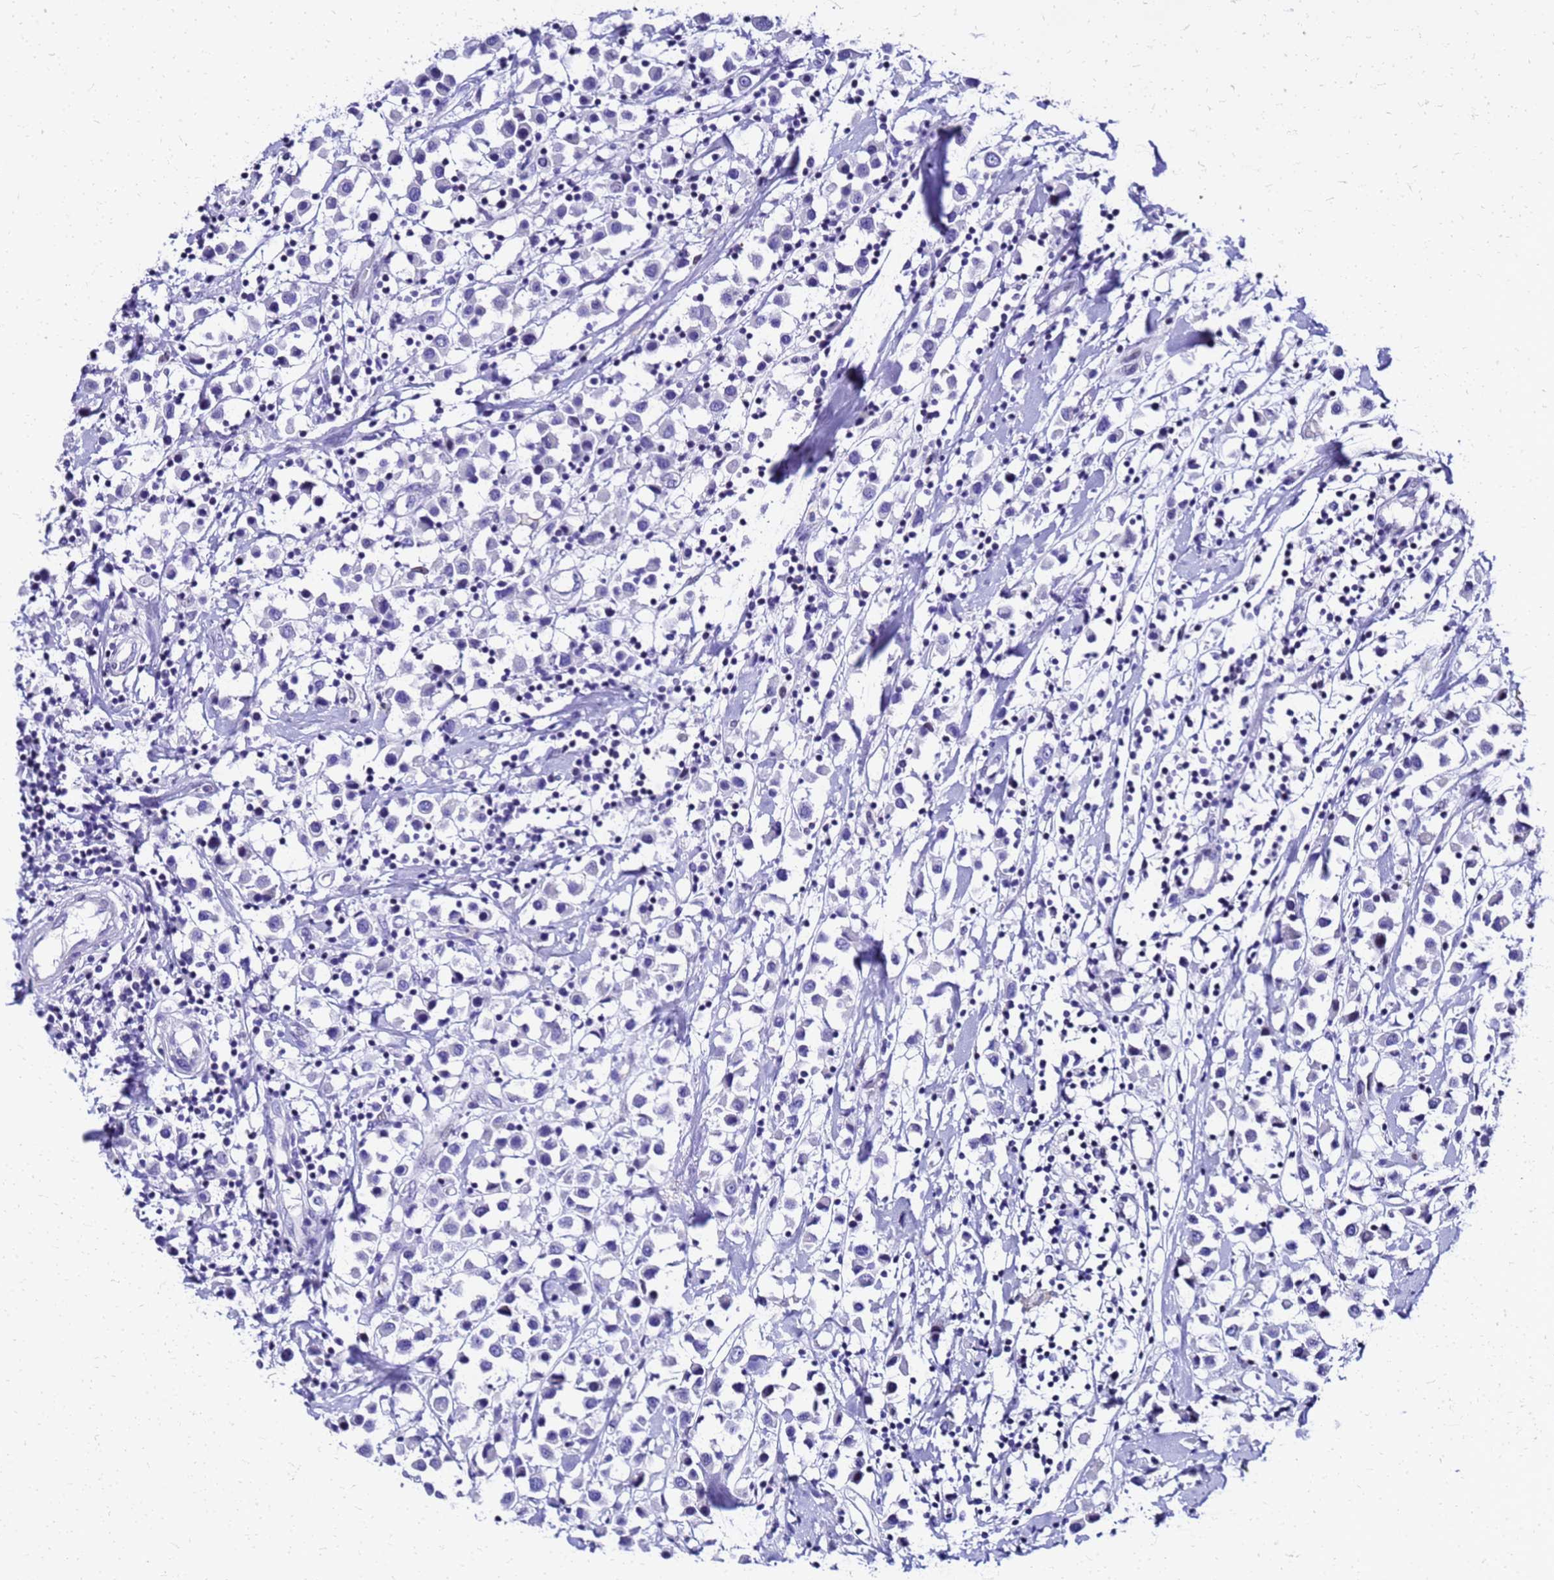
{"staining": {"intensity": "negative", "quantity": "none", "location": "none"}, "tissue": "breast cancer", "cell_type": "Tumor cells", "image_type": "cancer", "snomed": [{"axis": "morphology", "description": "Duct carcinoma"}, {"axis": "topography", "description": "Breast"}], "caption": "A histopathology image of breast cancer (intraductal carcinoma) stained for a protein displays no brown staining in tumor cells. (Immunohistochemistry, brightfield microscopy, high magnification).", "gene": "SMIM21", "patient": {"sex": "female", "age": 61}}